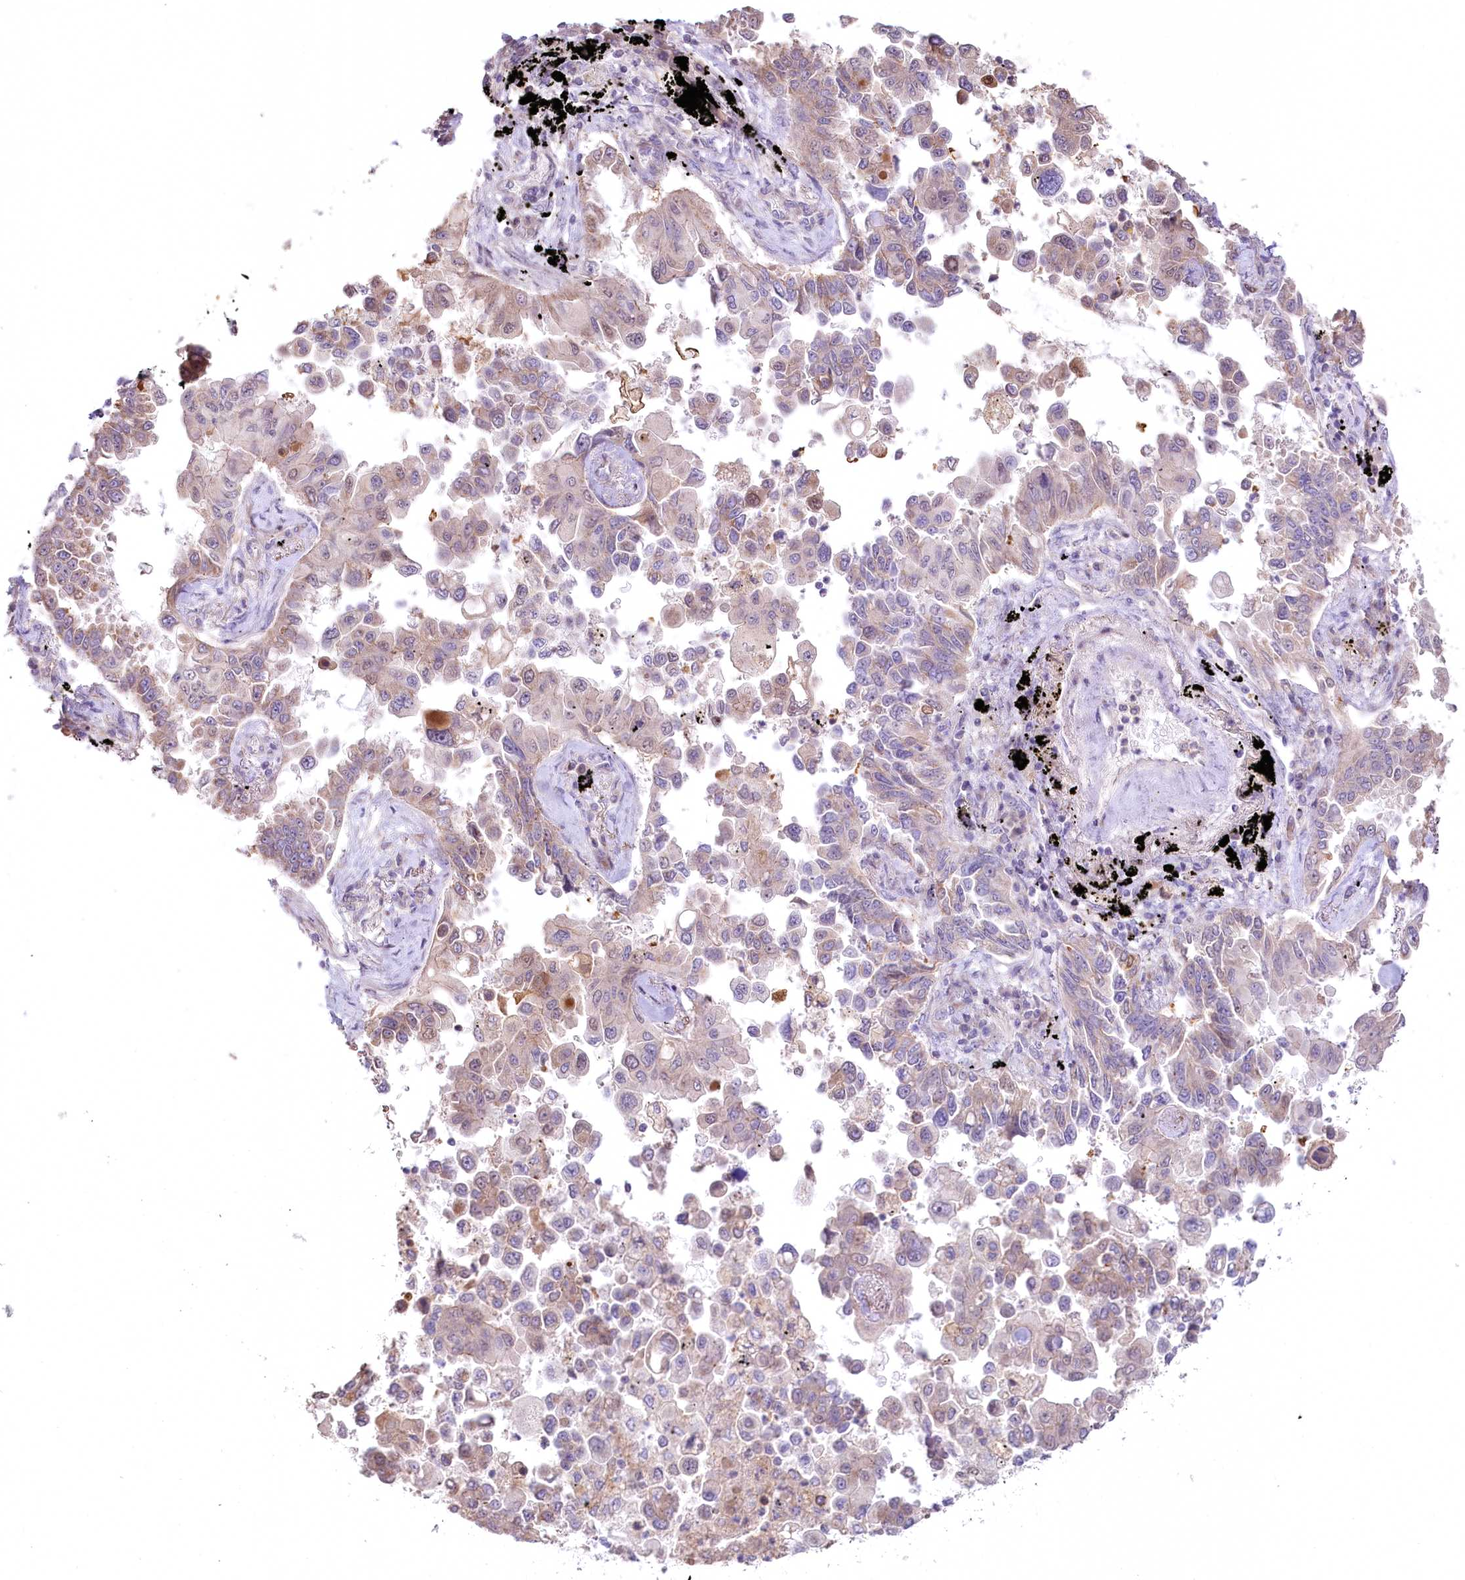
{"staining": {"intensity": "moderate", "quantity": "25%-75%", "location": "cytoplasmic/membranous"}, "tissue": "lung cancer", "cell_type": "Tumor cells", "image_type": "cancer", "snomed": [{"axis": "morphology", "description": "Adenocarcinoma, NOS"}, {"axis": "topography", "description": "Lung"}], "caption": "Moderate cytoplasmic/membranous positivity is appreciated in approximately 25%-75% of tumor cells in lung cancer.", "gene": "SLC6A11", "patient": {"sex": "female", "age": 67}}